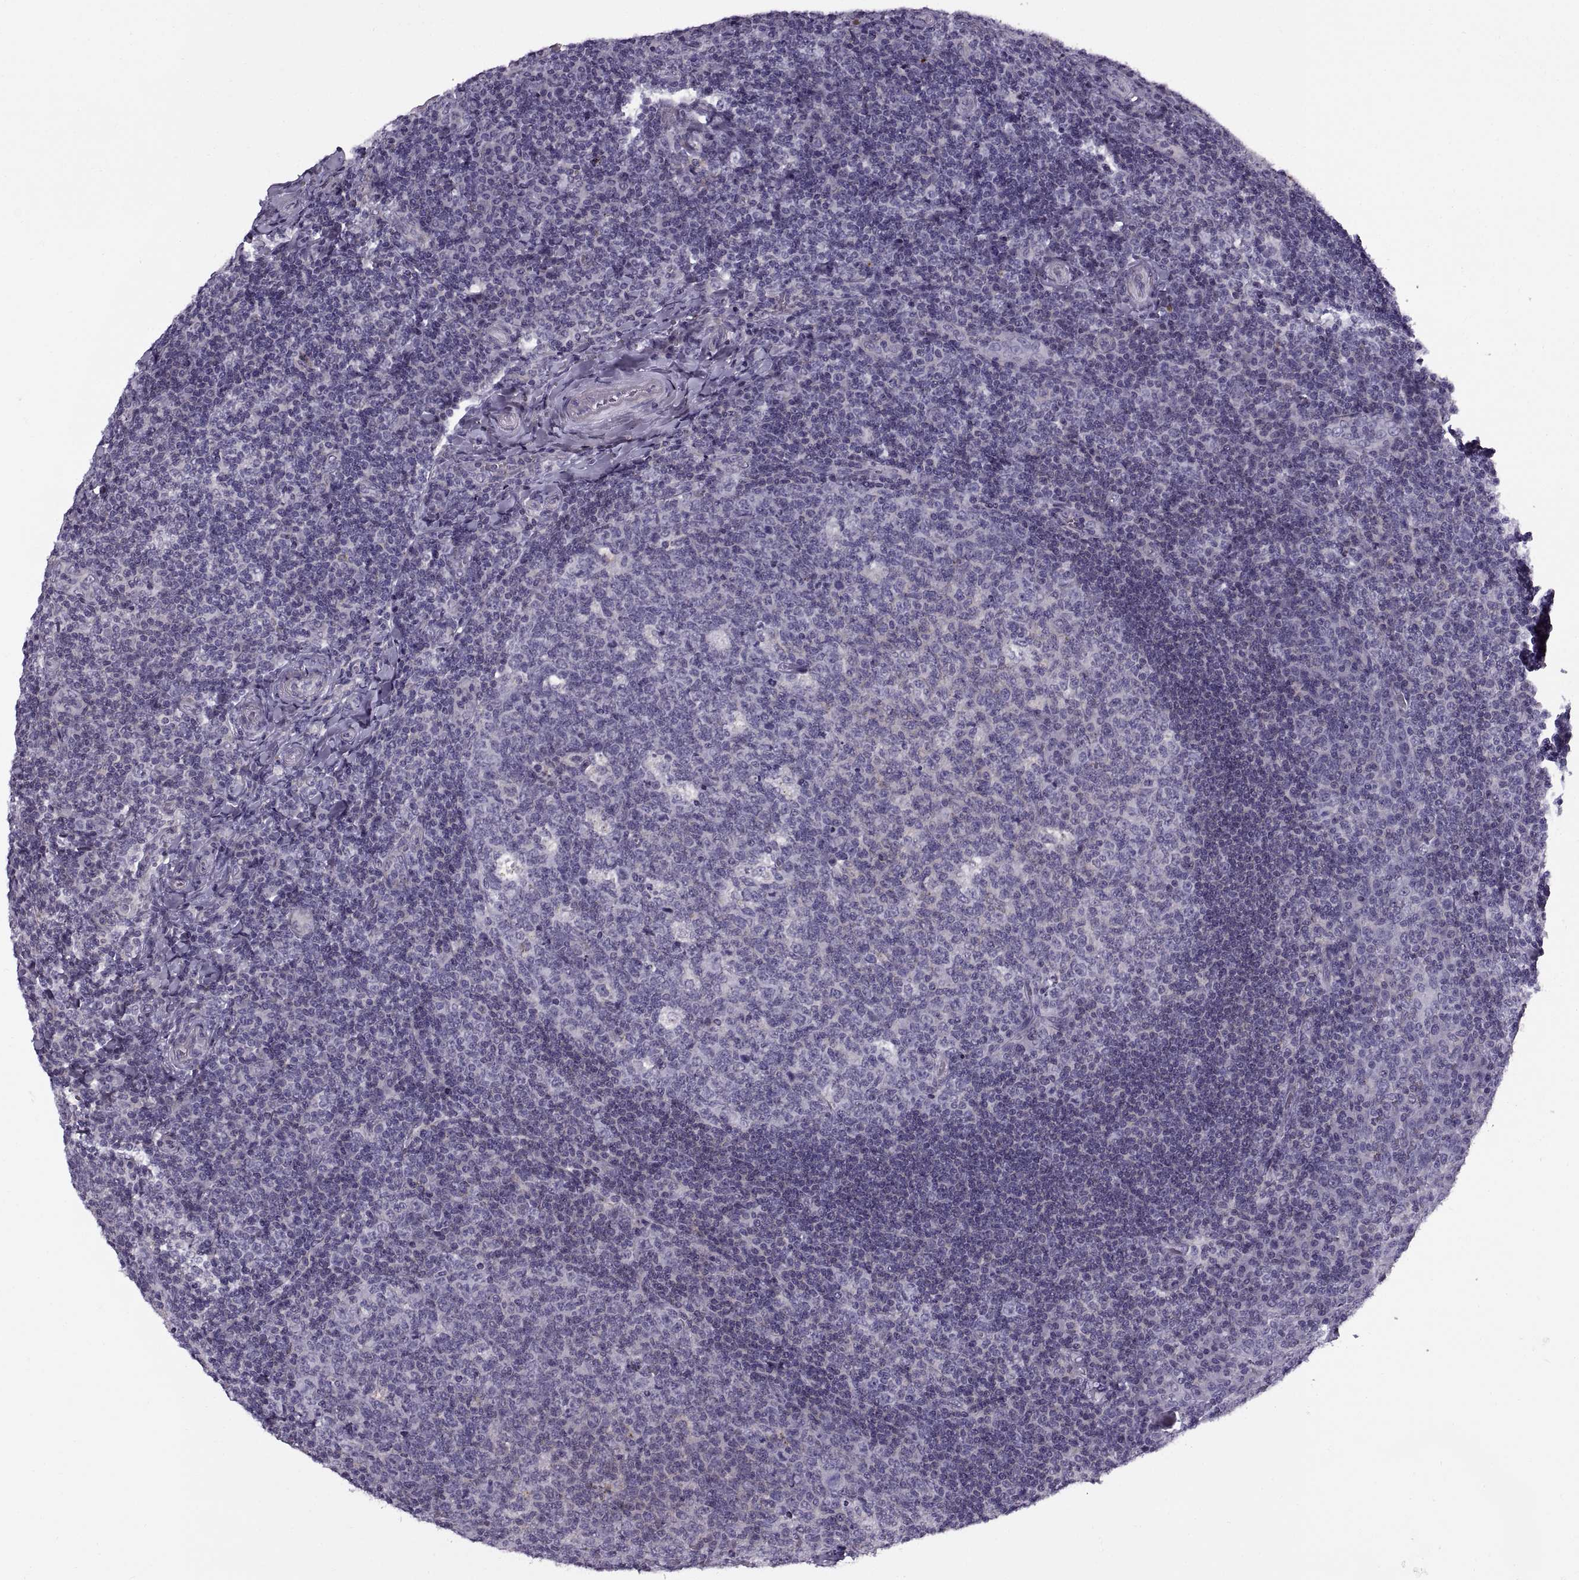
{"staining": {"intensity": "negative", "quantity": "none", "location": "none"}, "tissue": "tonsil", "cell_type": "Germinal center cells", "image_type": "normal", "snomed": [{"axis": "morphology", "description": "Normal tissue, NOS"}, {"axis": "topography", "description": "Tonsil"}], "caption": "DAB immunohistochemical staining of normal human tonsil reveals no significant expression in germinal center cells.", "gene": "CALCR", "patient": {"sex": "male", "age": 17}}